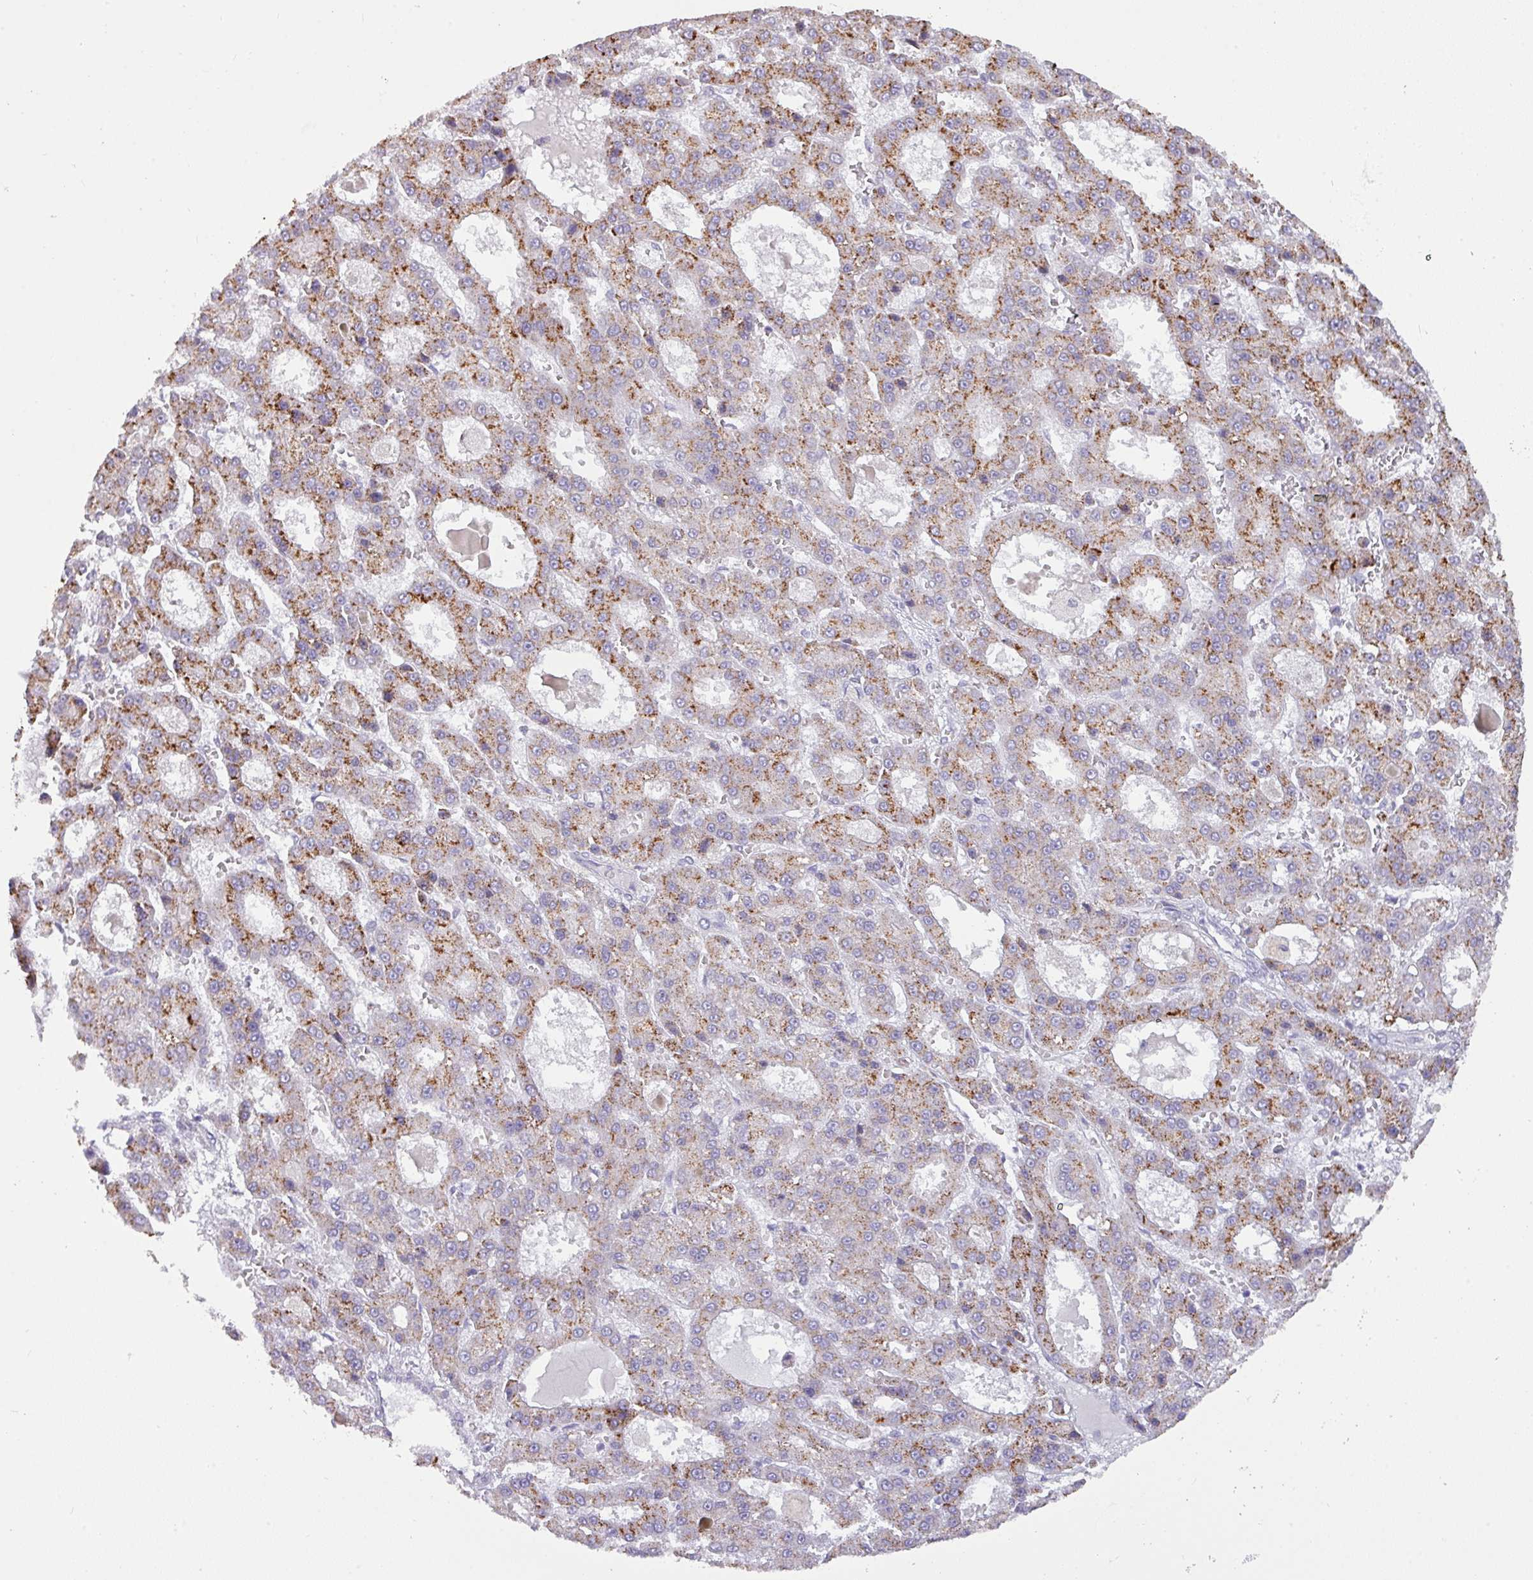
{"staining": {"intensity": "strong", "quantity": ">75%", "location": "cytoplasmic/membranous"}, "tissue": "liver cancer", "cell_type": "Tumor cells", "image_type": "cancer", "snomed": [{"axis": "morphology", "description": "Carcinoma, Hepatocellular, NOS"}, {"axis": "topography", "description": "Liver"}], "caption": "Immunohistochemistry photomicrograph of human liver cancer (hepatocellular carcinoma) stained for a protein (brown), which displays high levels of strong cytoplasmic/membranous positivity in about >75% of tumor cells.", "gene": "ANKRD13B", "patient": {"sex": "male", "age": 70}}